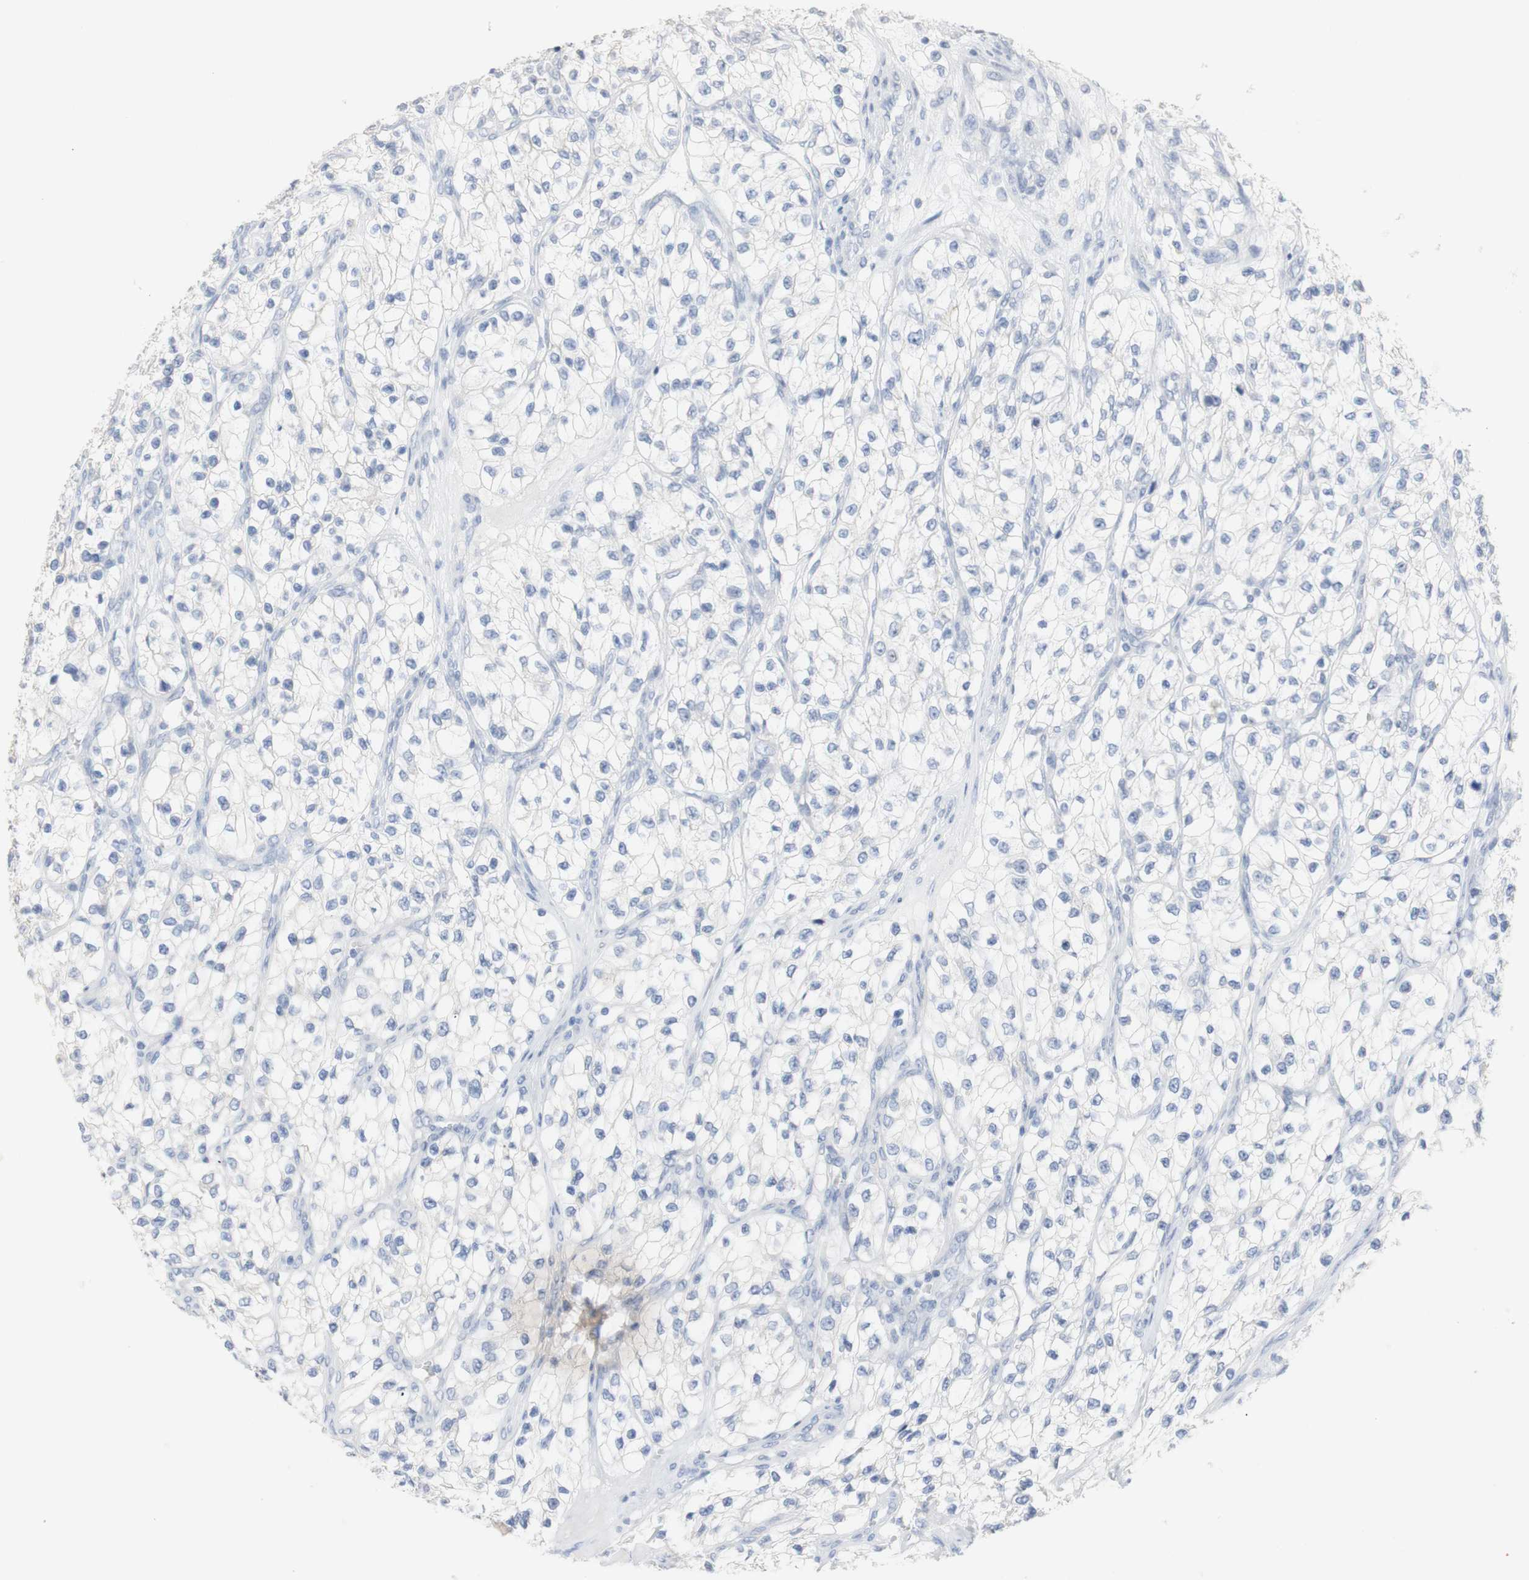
{"staining": {"intensity": "negative", "quantity": "none", "location": "none"}, "tissue": "renal cancer", "cell_type": "Tumor cells", "image_type": "cancer", "snomed": [{"axis": "morphology", "description": "Adenocarcinoma, NOS"}, {"axis": "topography", "description": "Kidney"}], "caption": "This photomicrograph is of renal cancer stained with IHC to label a protein in brown with the nuclei are counter-stained blue. There is no staining in tumor cells.", "gene": "DSC2", "patient": {"sex": "female", "age": 57}}